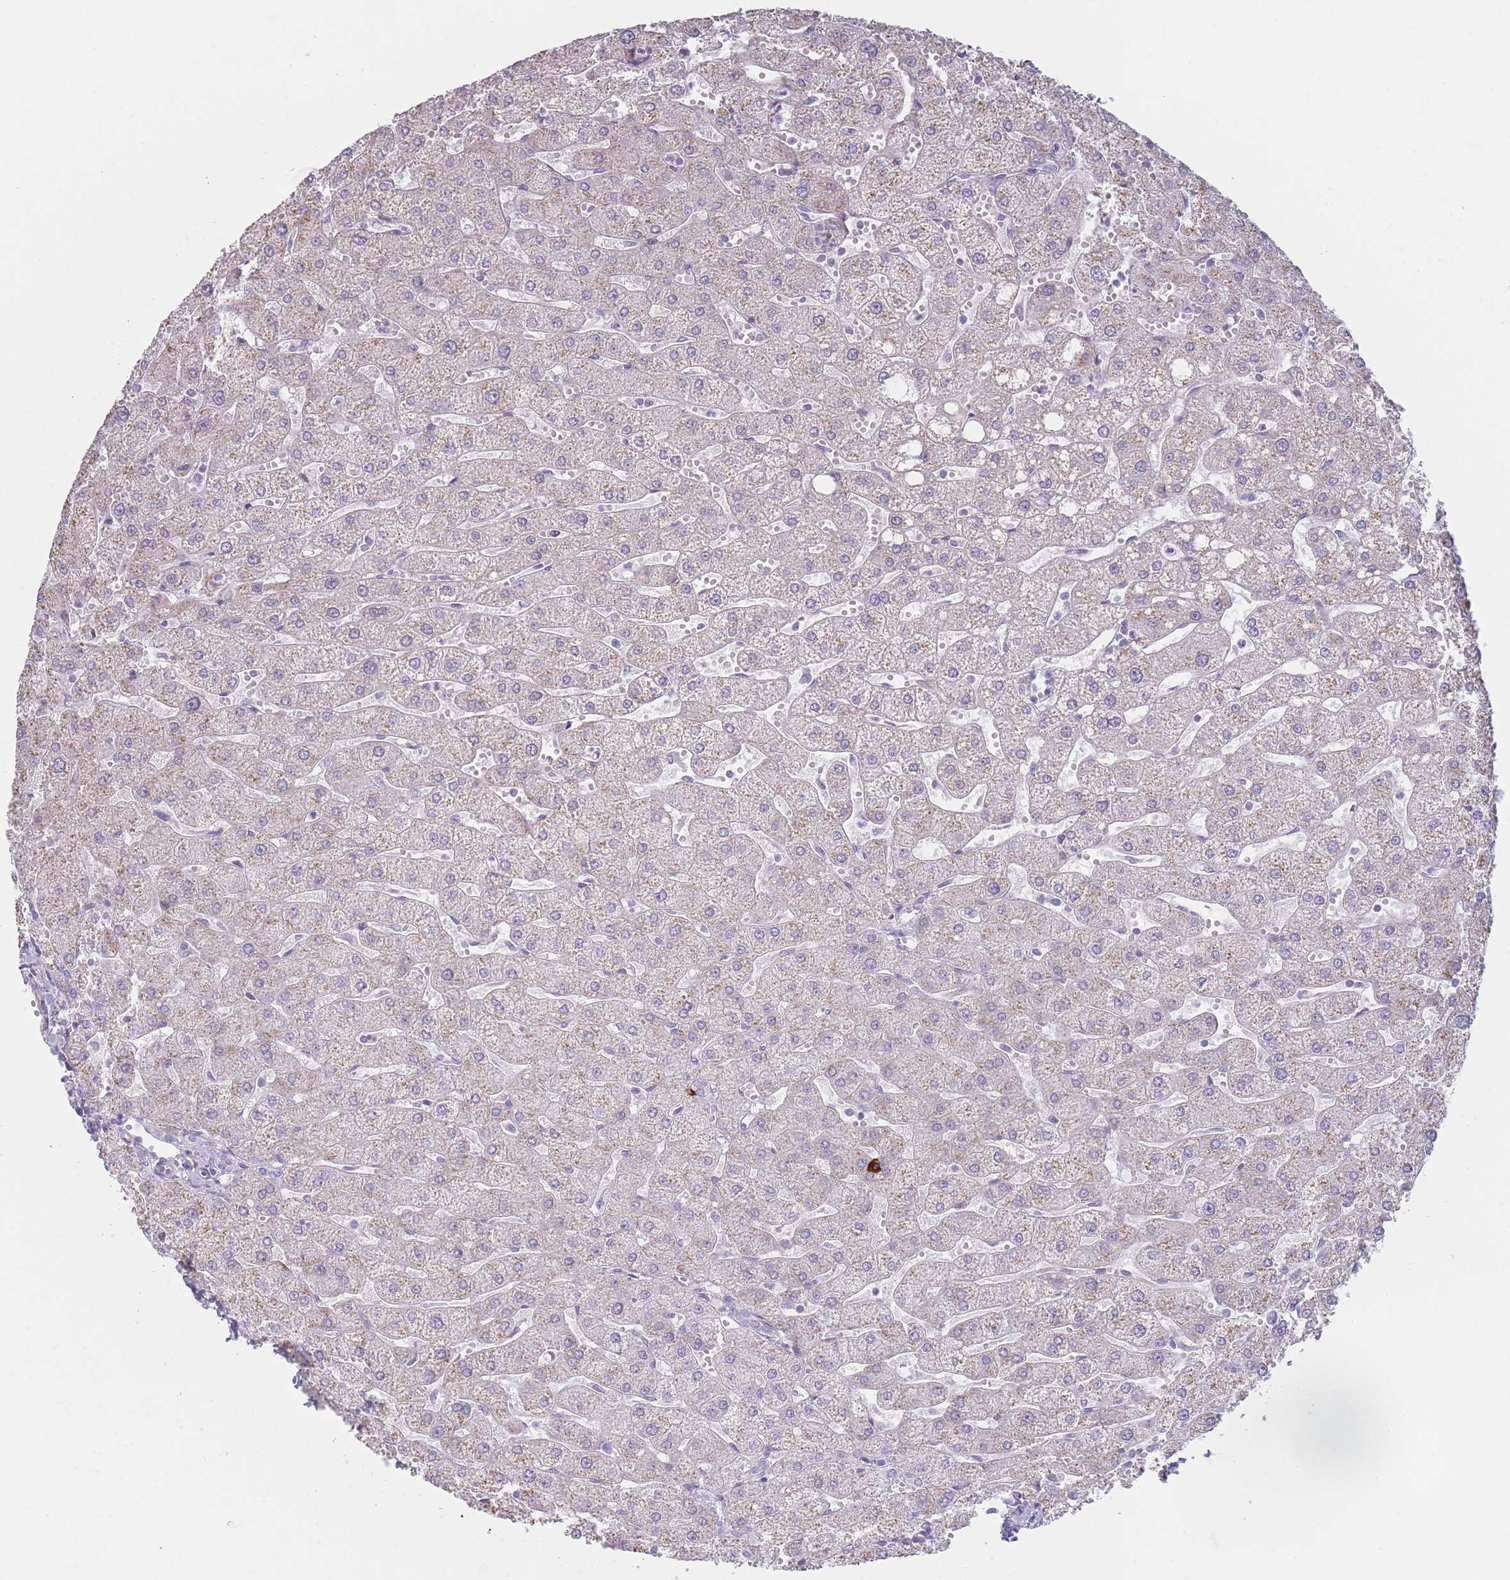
{"staining": {"intensity": "negative", "quantity": "none", "location": "none"}, "tissue": "liver", "cell_type": "Cholangiocytes", "image_type": "normal", "snomed": [{"axis": "morphology", "description": "Normal tissue, NOS"}, {"axis": "topography", "description": "Liver"}], "caption": "This is a micrograph of IHC staining of benign liver, which shows no staining in cholangiocytes. Brightfield microscopy of immunohistochemistry stained with DAB (brown) and hematoxylin (blue), captured at high magnification.", "gene": "PLEKHG2", "patient": {"sex": "male", "age": 67}}